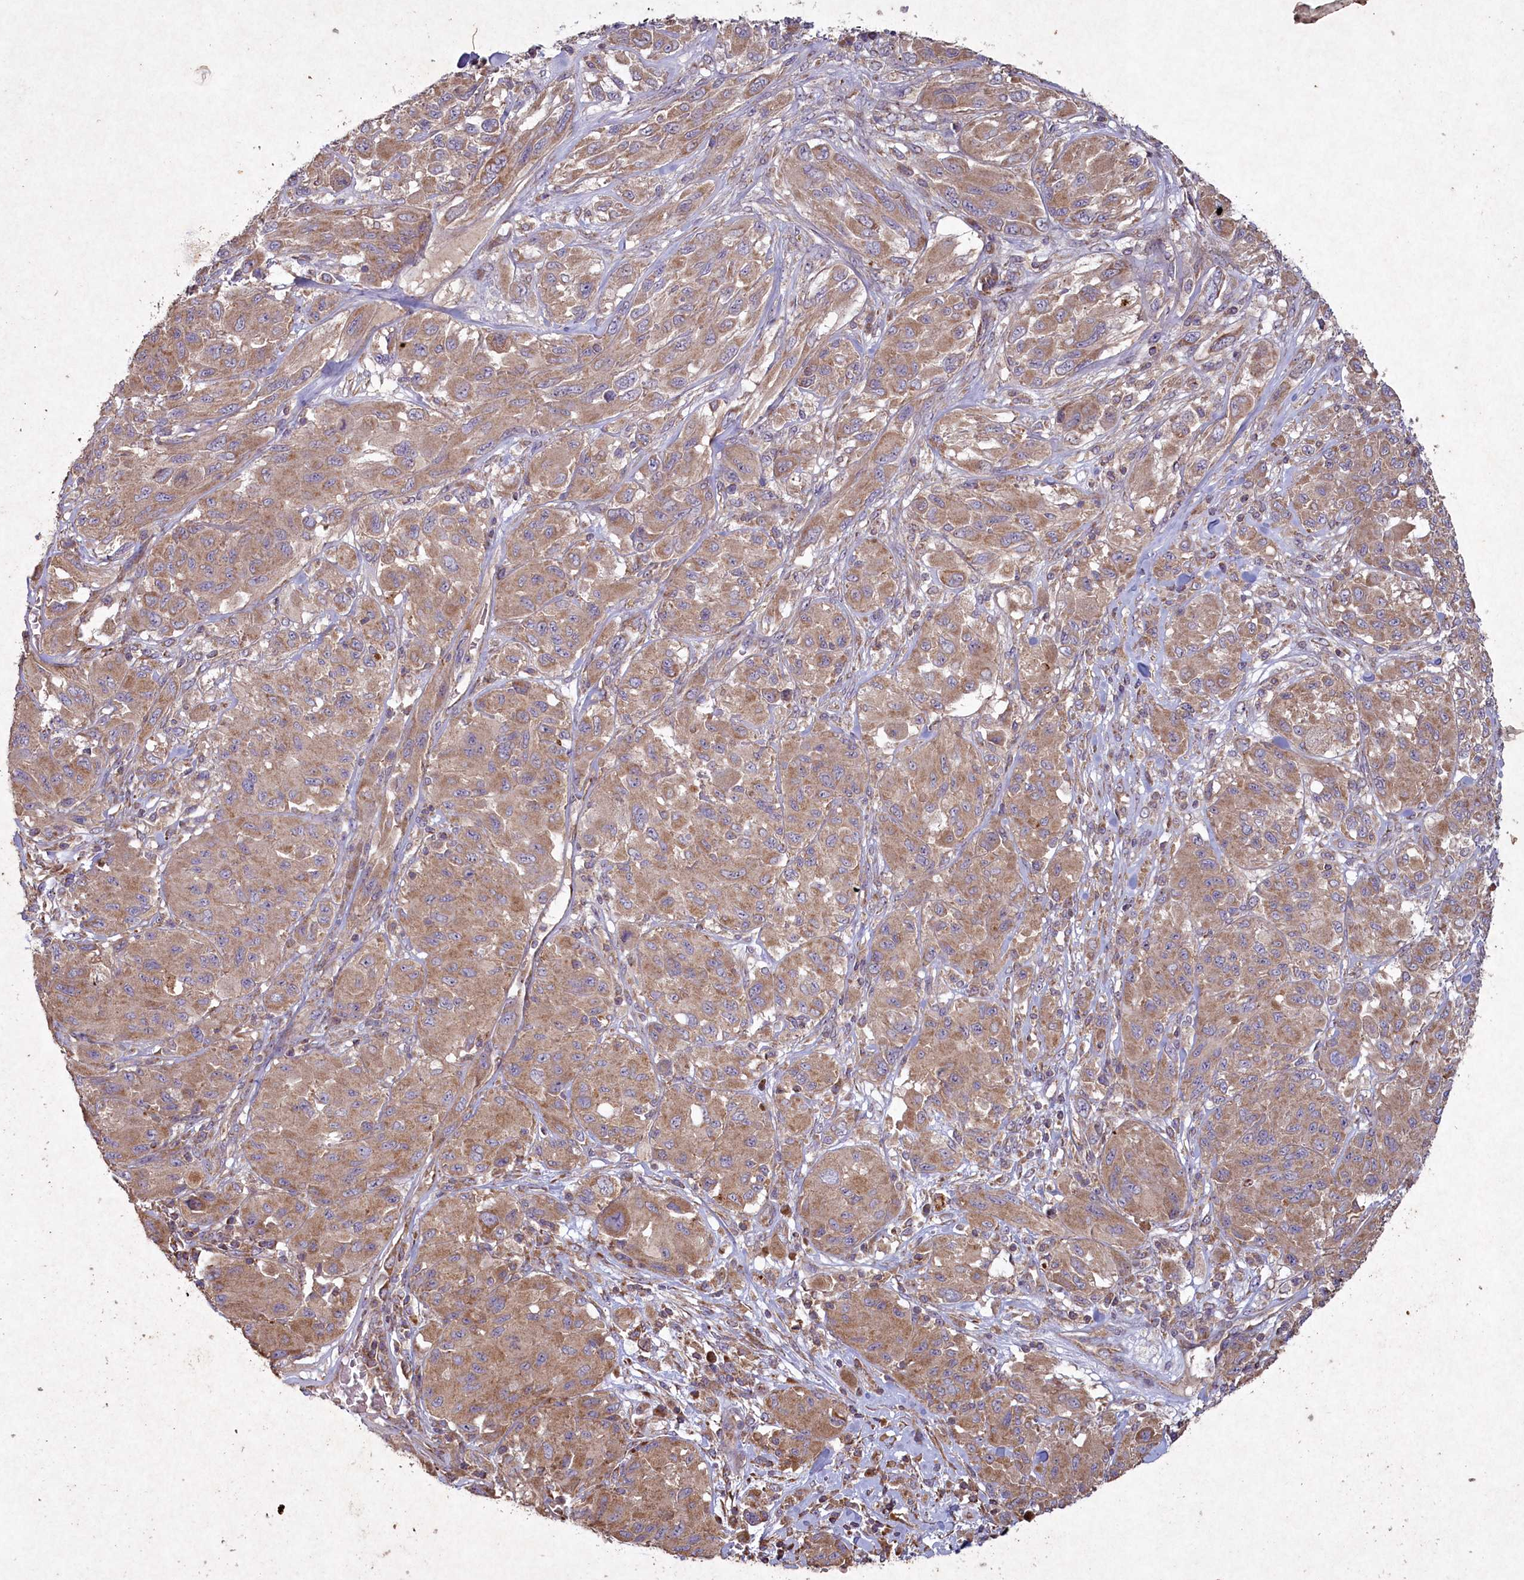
{"staining": {"intensity": "moderate", "quantity": ">75%", "location": "cytoplasmic/membranous"}, "tissue": "melanoma", "cell_type": "Tumor cells", "image_type": "cancer", "snomed": [{"axis": "morphology", "description": "Malignant melanoma, NOS"}, {"axis": "topography", "description": "Skin"}], "caption": "This is an image of immunohistochemistry (IHC) staining of melanoma, which shows moderate expression in the cytoplasmic/membranous of tumor cells.", "gene": "CIAO2B", "patient": {"sex": "female", "age": 91}}